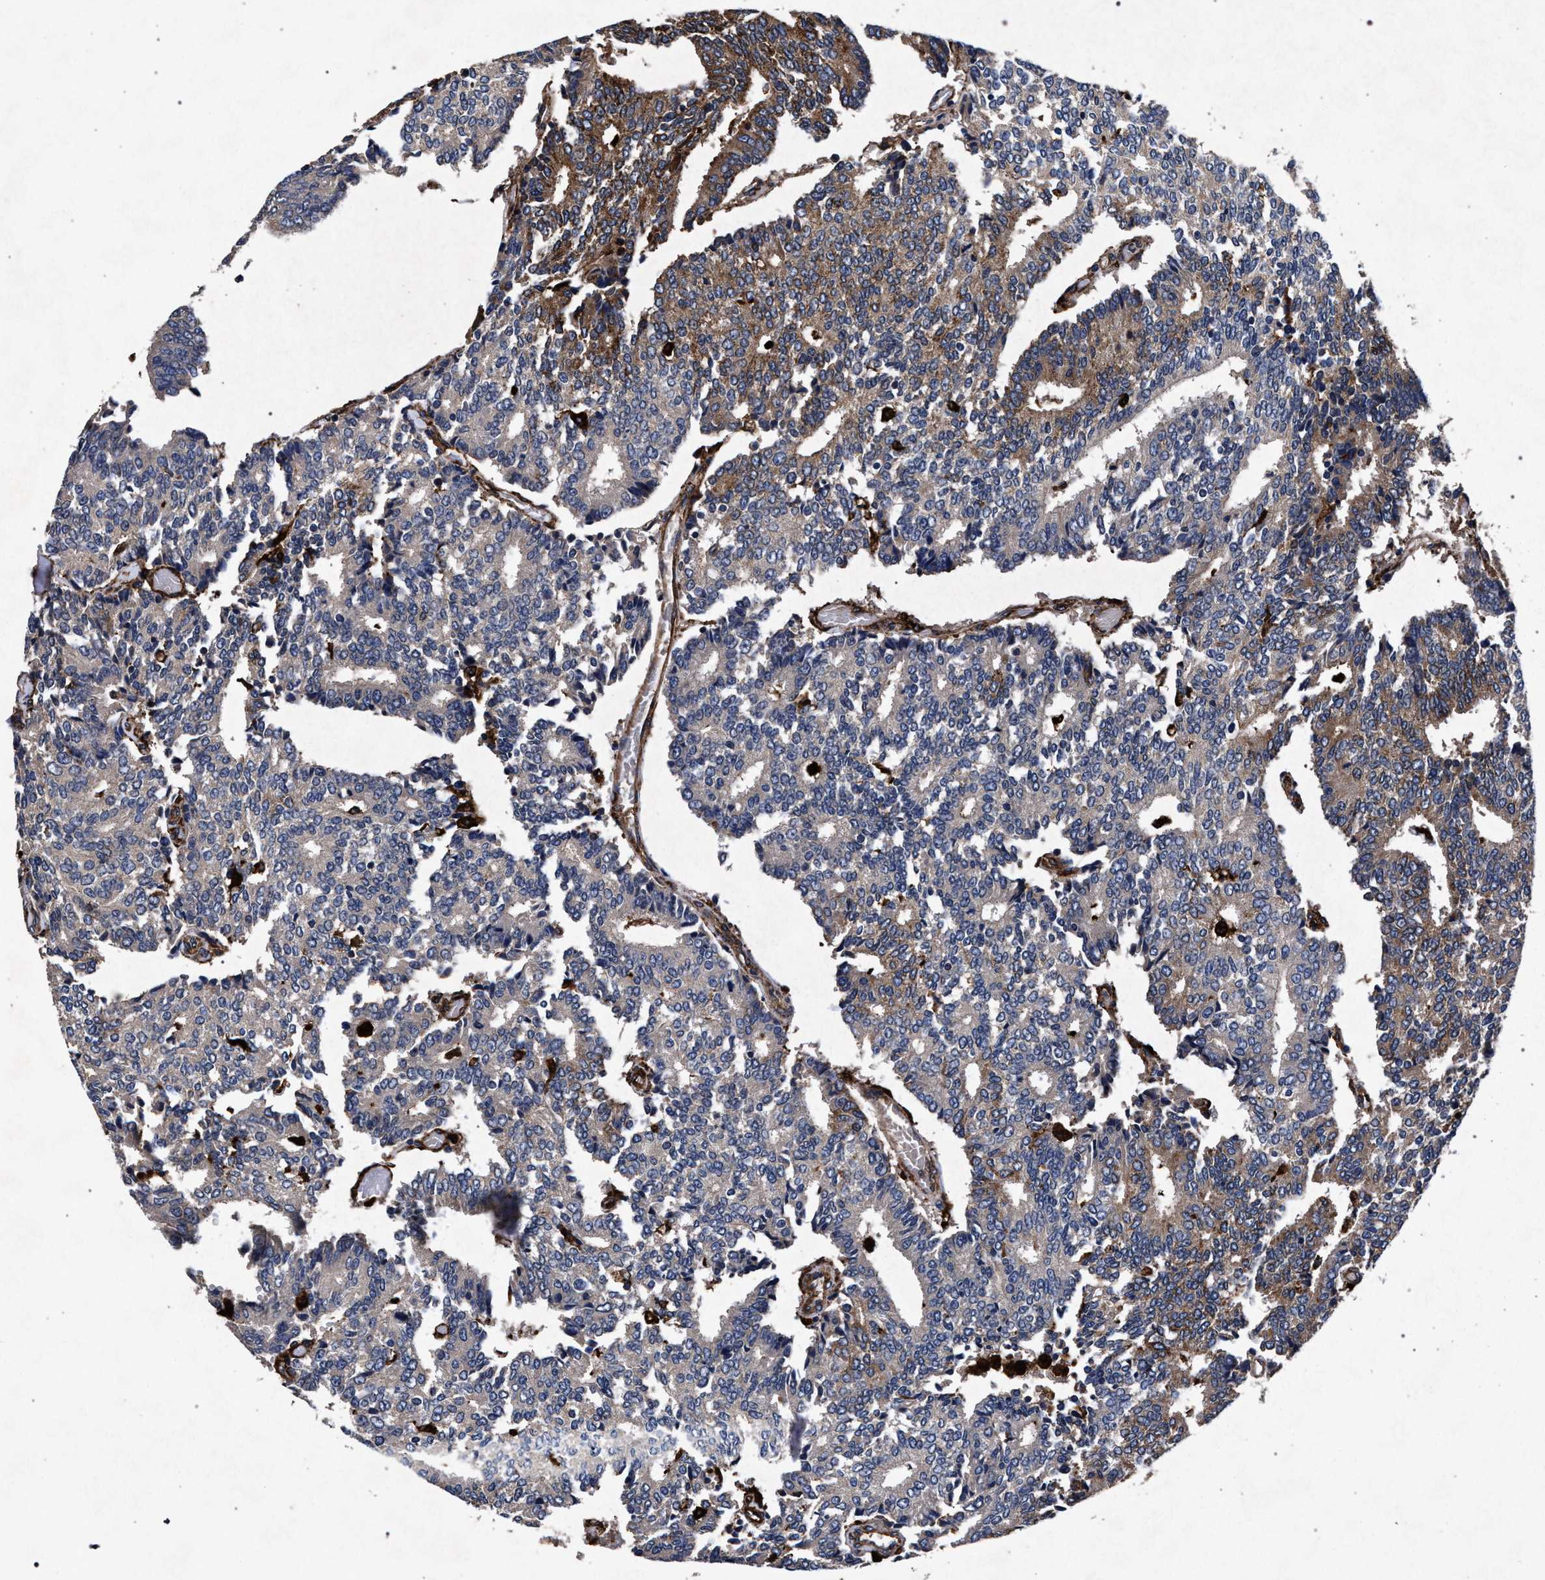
{"staining": {"intensity": "moderate", "quantity": "25%-75%", "location": "cytoplasmic/membranous"}, "tissue": "prostate cancer", "cell_type": "Tumor cells", "image_type": "cancer", "snomed": [{"axis": "morphology", "description": "Adenocarcinoma, High grade"}, {"axis": "topography", "description": "Prostate"}], "caption": "Moderate cytoplasmic/membranous staining is present in about 25%-75% of tumor cells in prostate adenocarcinoma (high-grade).", "gene": "MARCKS", "patient": {"sex": "male", "age": 55}}